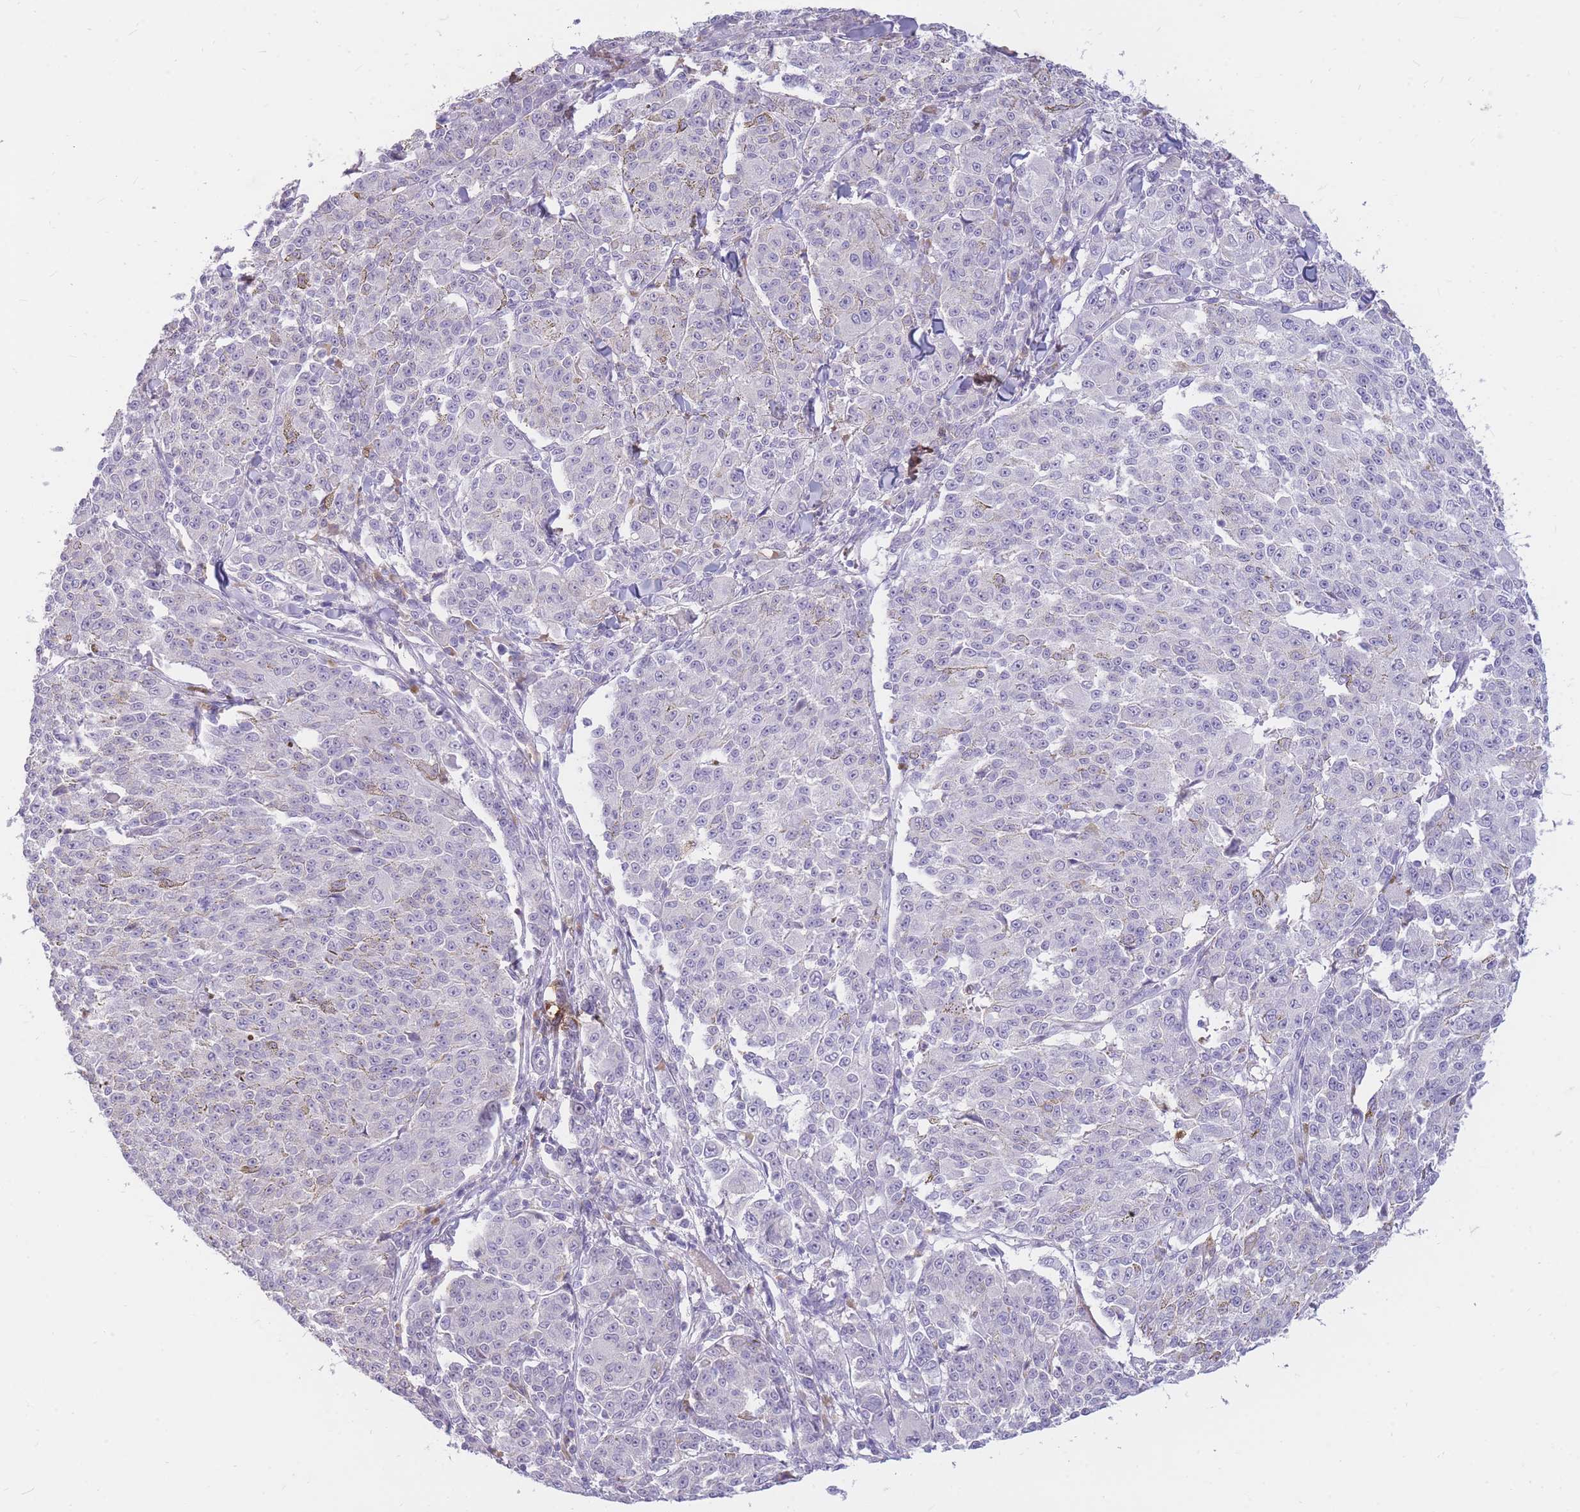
{"staining": {"intensity": "negative", "quantity": "none", "location": "none"}, "tissue": "melanoma", "cell_type": "Tumor cells", "image_type": "cancer", "snomed": [{"axis": "morphology", "description": "Malignant melanoma, NOS"}, {"axis": "topography", "description": "Skin"}], "caption": "An immunohistochemistry (IHC) histopathology image of malignant melanoma is shown. There is no staining in tumor cells of malignant melanoma.", "gene": "TPSD1", "patient": {"sex": "female", "age": 52}}